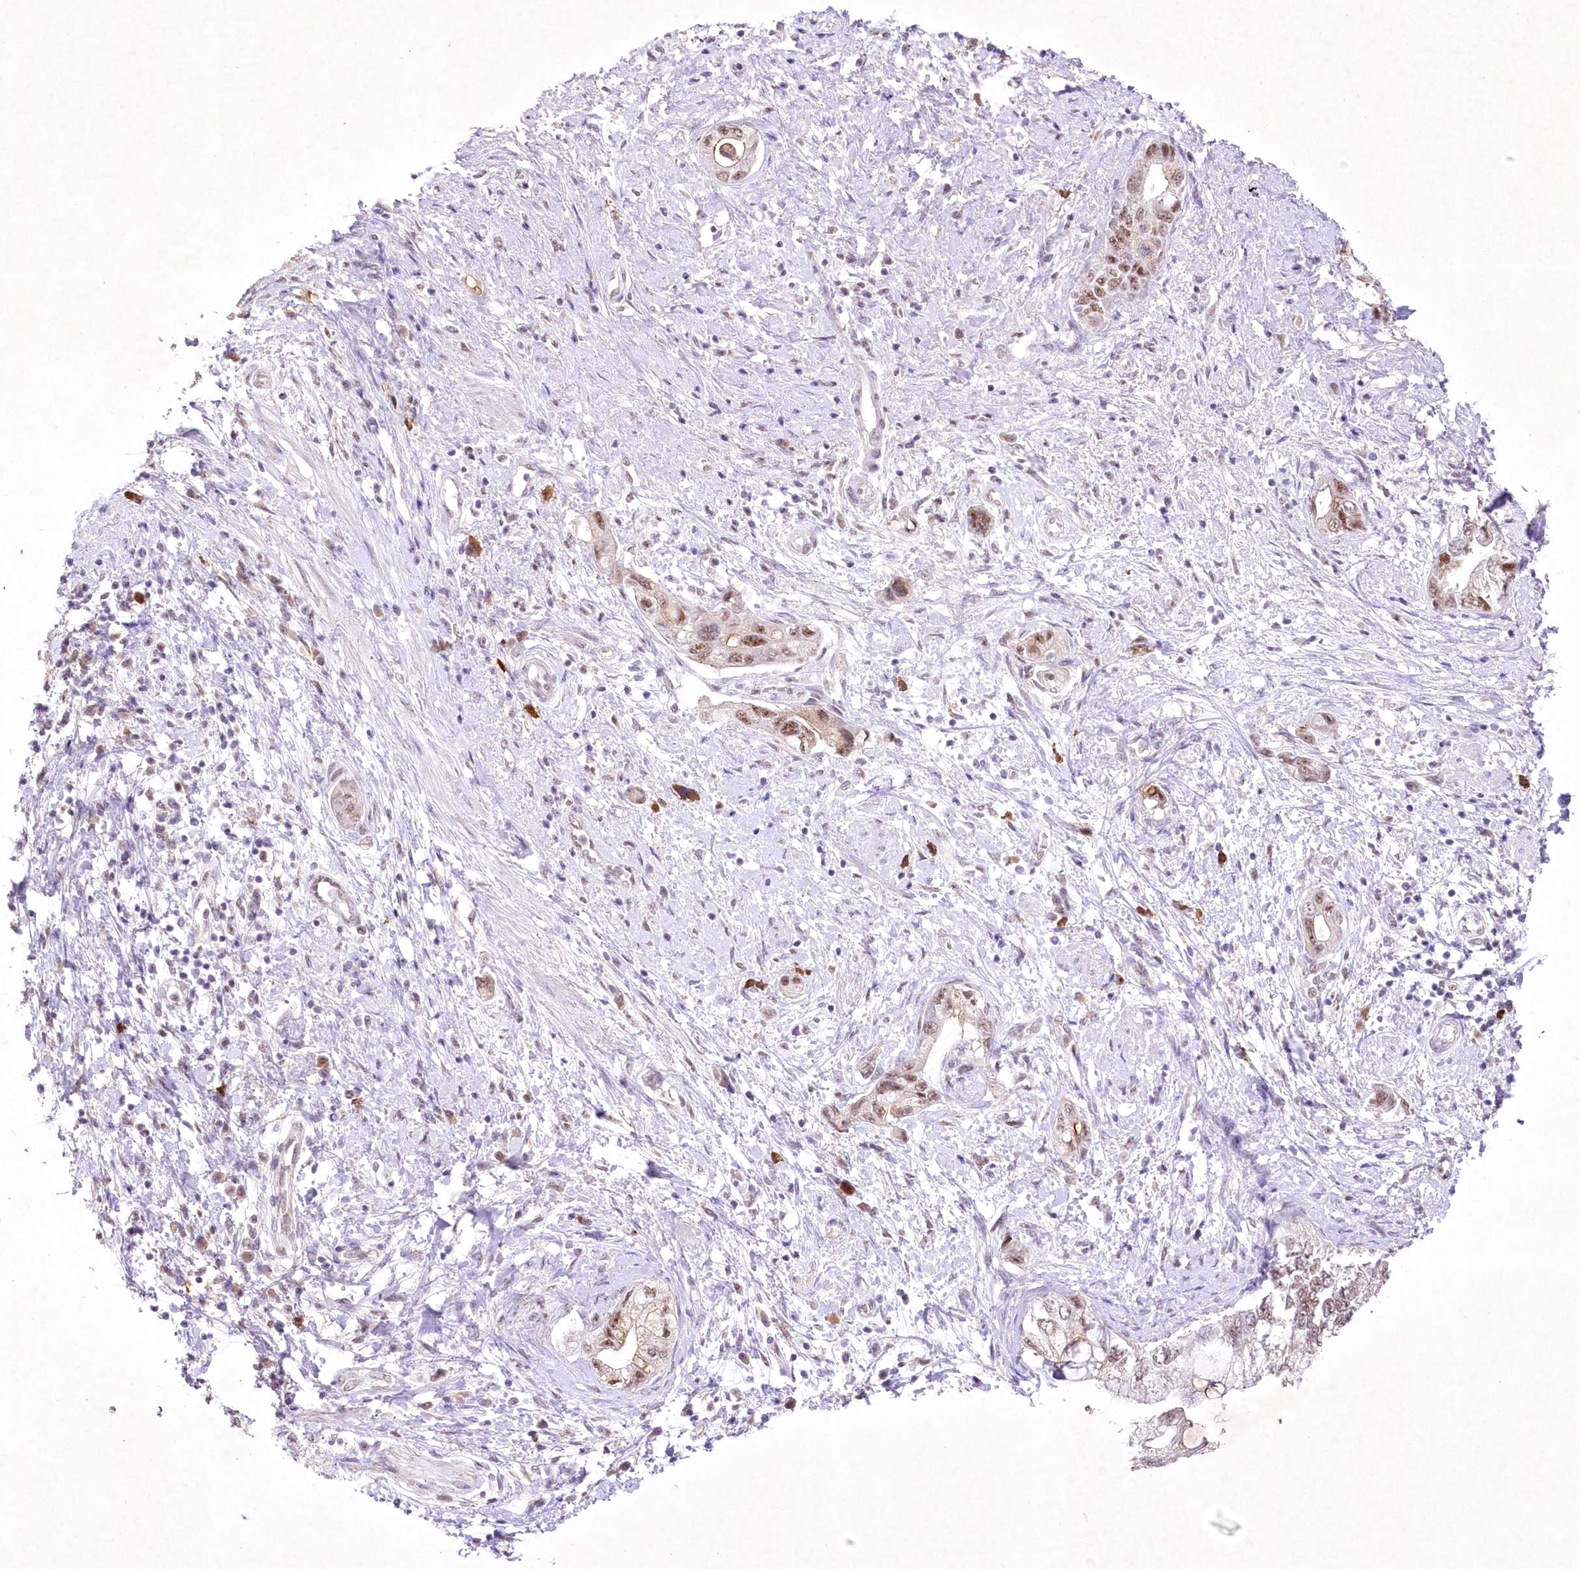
{"staining": {"intensity": "moderate", "quantity": ">75%", "location": "nuclear"}, "tissue": "pancreatic cancer", "cell_type": "Tumor cells", "image_type": "cancer", "snomed": [{"axis": "morphology", "description": "Adenocarcinoma, NOS"}, {"axis": "topography", "description": "Pancreas"}], "caption": "Tumor cells show moderate nuclear positivity in approximately >75% of cells in pancreatic adenocarcinoma.", "gene": "RBM27", "patient": {"sex": "female", "age": 73}}